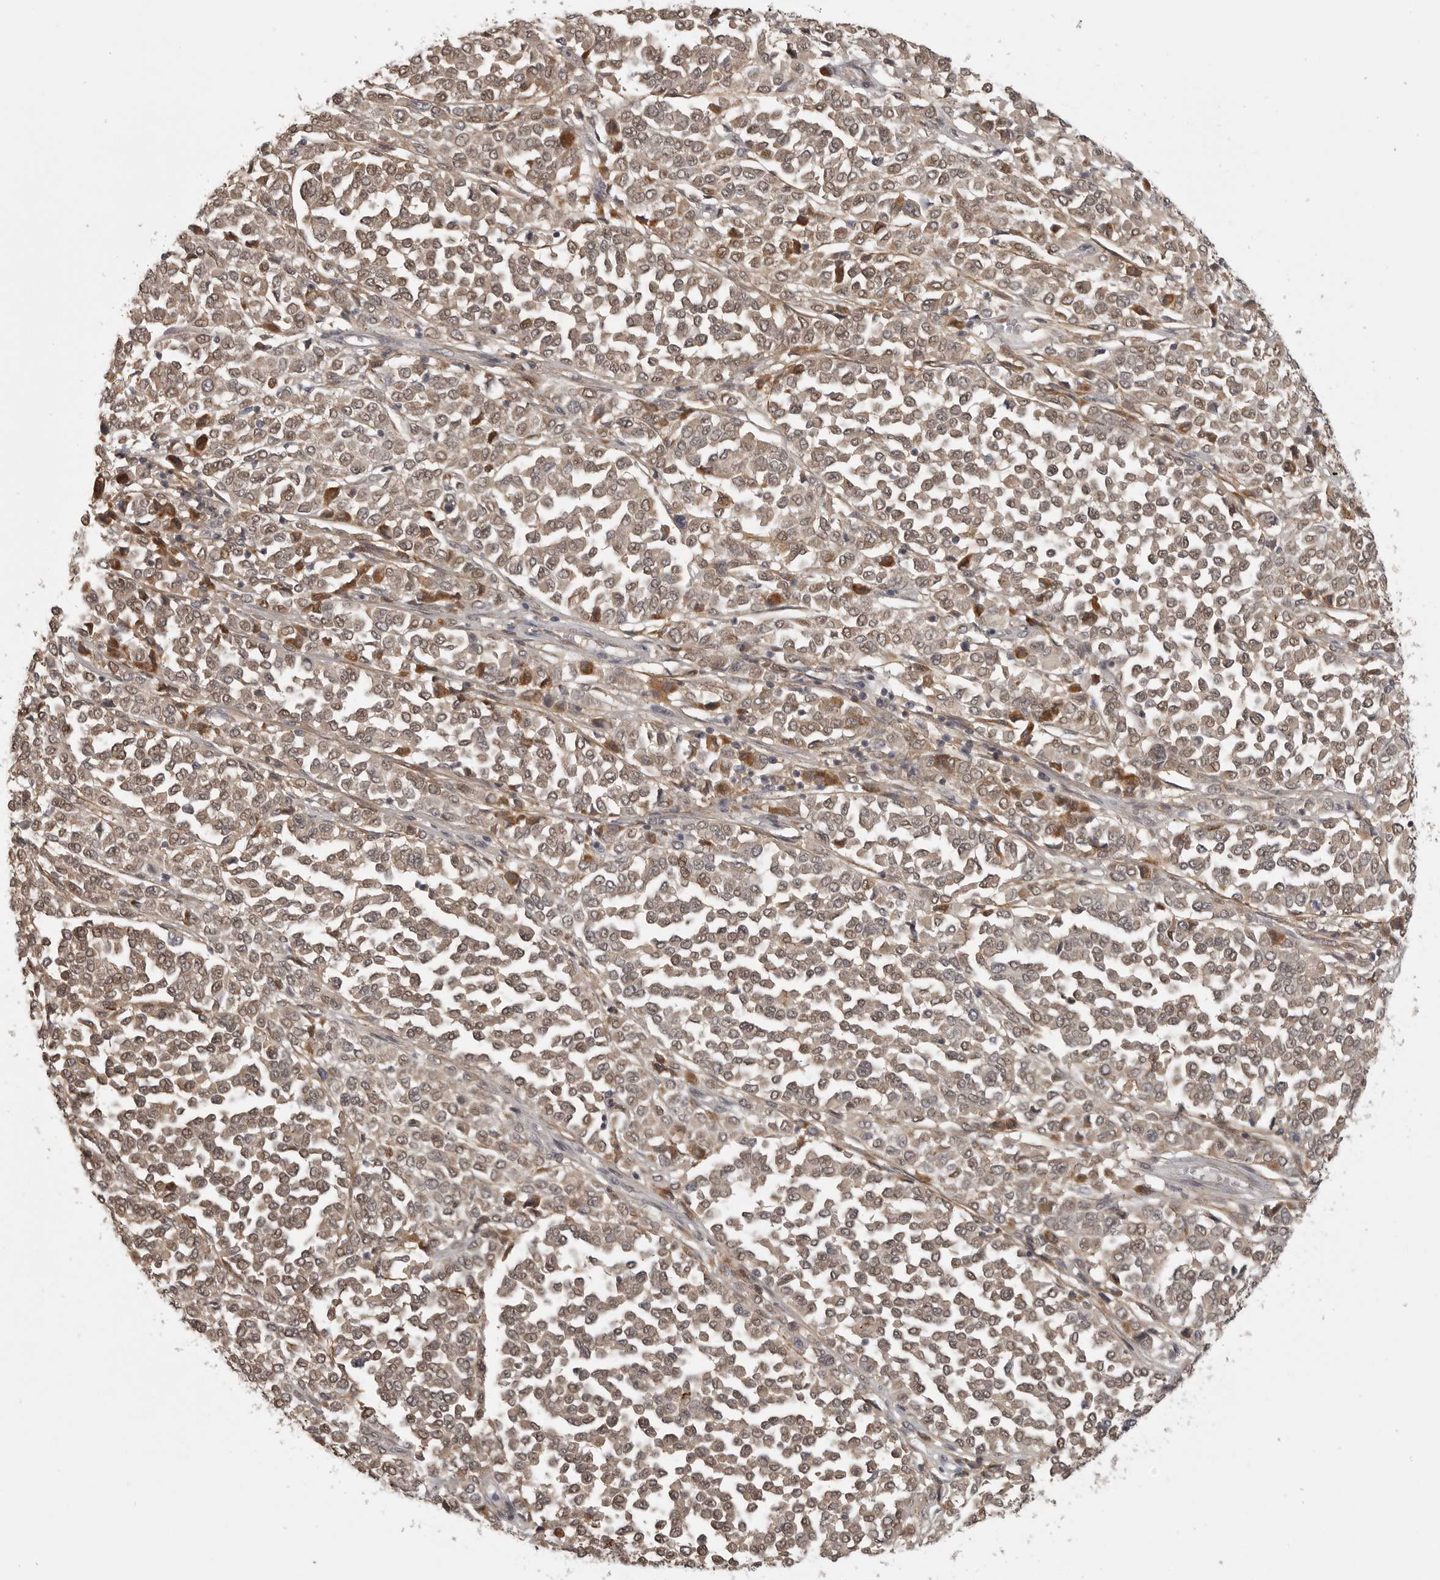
{"staining": {"intensity": "moderate", "quantity": ">75%", "location": "cytoplasmic/membranous,nuclear"}, "tissue": "melanoma", "cell_type": "Tumor cells", "image_type": "cancer", "snomed": [{"axis": "morphology", "description": "Malignant melanoma, Metastatic site"}, {"axis": "topography", "description": "Pancreas"}], "caption": "Immunohistochemistry (IHC) of melanoma shows medium levels of moderate cytoplasmic/membranous and nuclear expression in approximately >75% of tumor cells.", "gene": "UROD", "patient": {"sex": "female", "age": 30}}